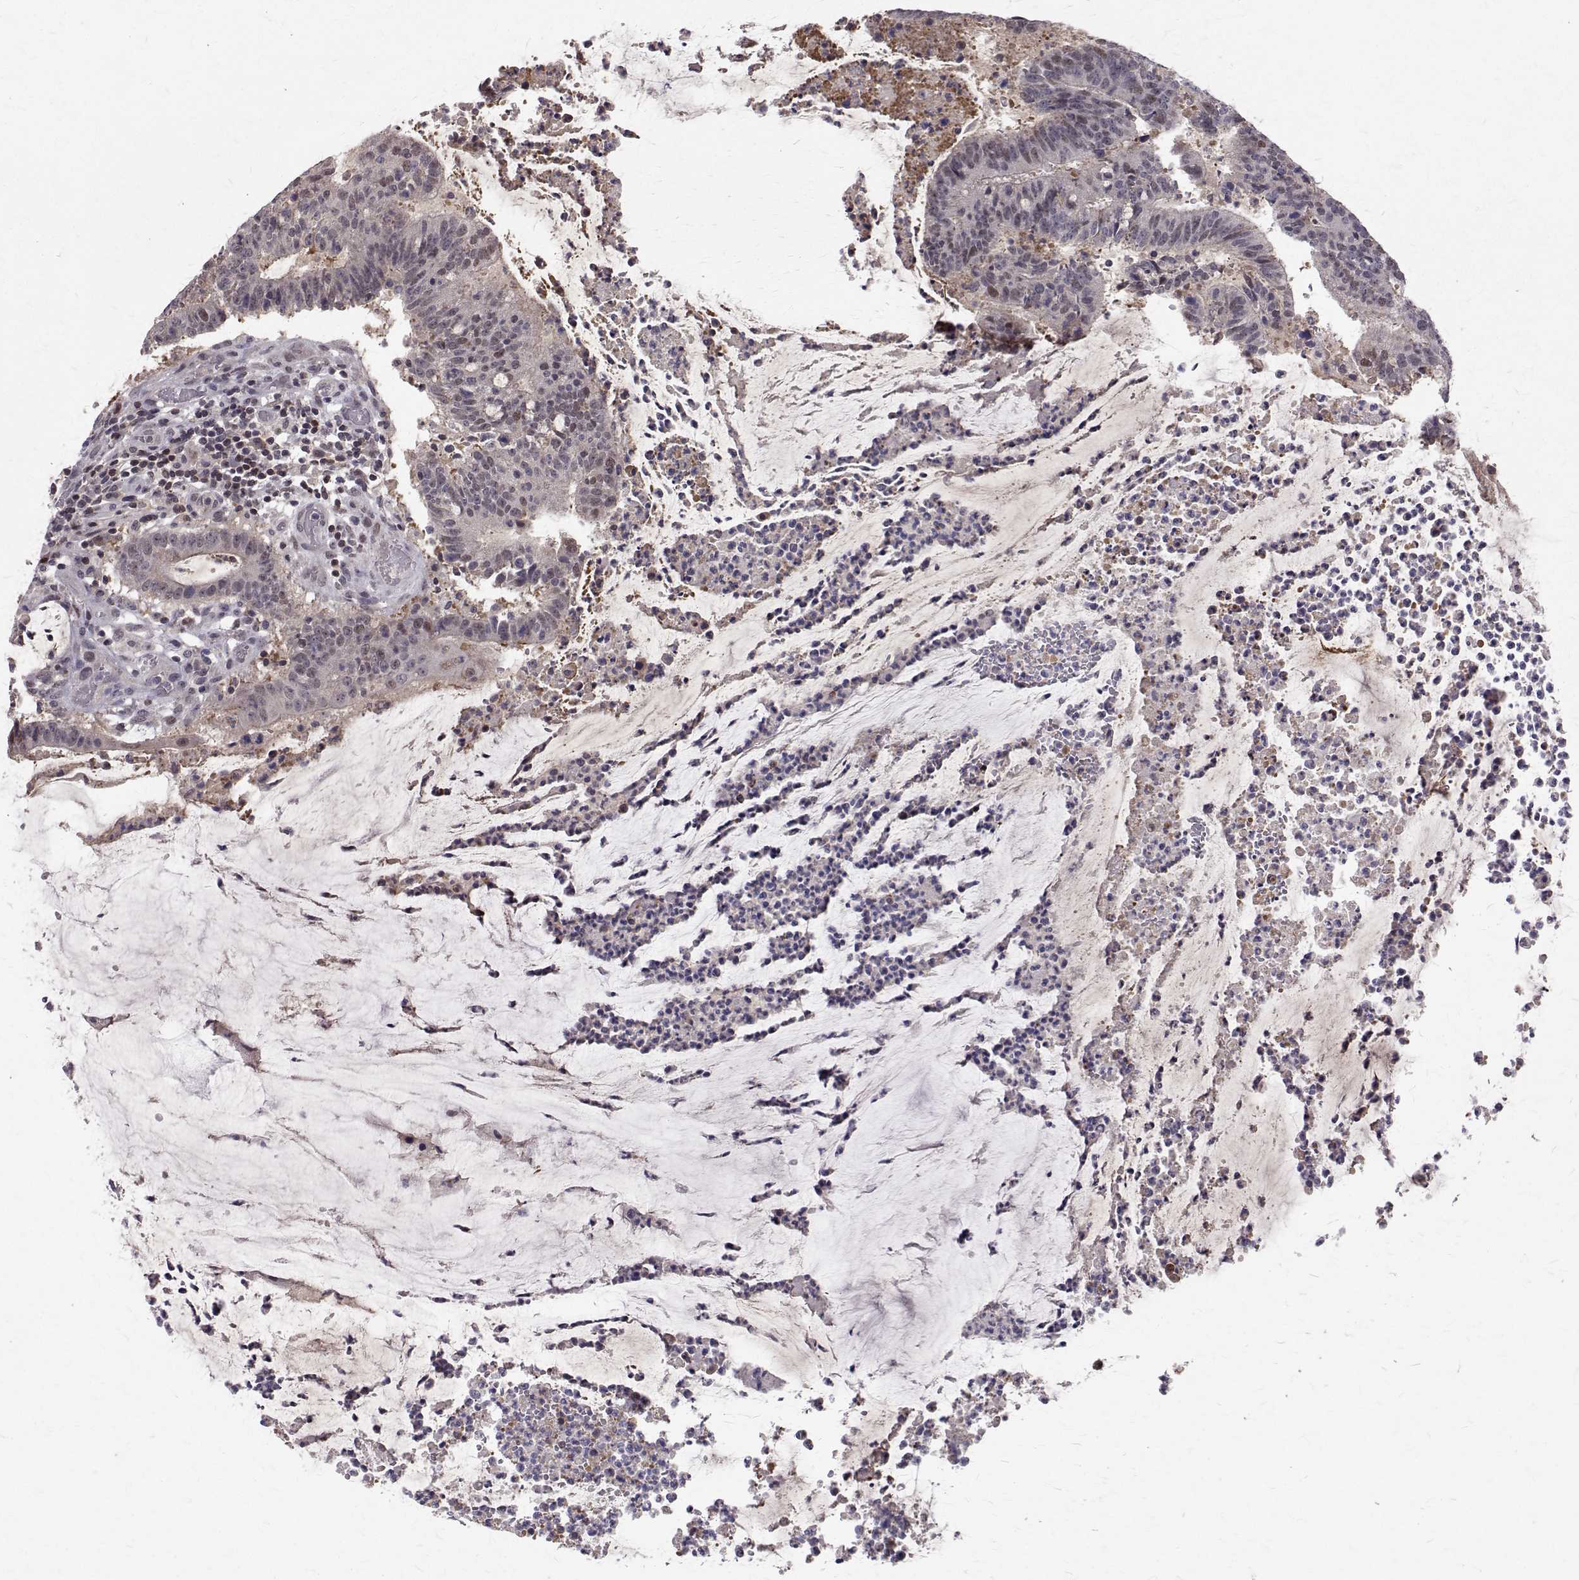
{"staining": {"intensity": "weak", "quantity": "<25%", "location": "nuclear"}, "tissue": "colorectal cancer", "cell_type": "Tumor cells", "image_type": "cancer", "snomed": [{"axis": "morphology", "description": "Adenocarcinoma, NOS"}, {"axis": "topography", "description": "Colon"}], "caption": "Colorectal cancer (adenocarcinoma) was stained to show a protein in brown. There is no significant positivity in tumor cells. (DAB IHC, high magnification).", "gene": "NIF3L1", "patient": {"sex": "female", "age": 43}}